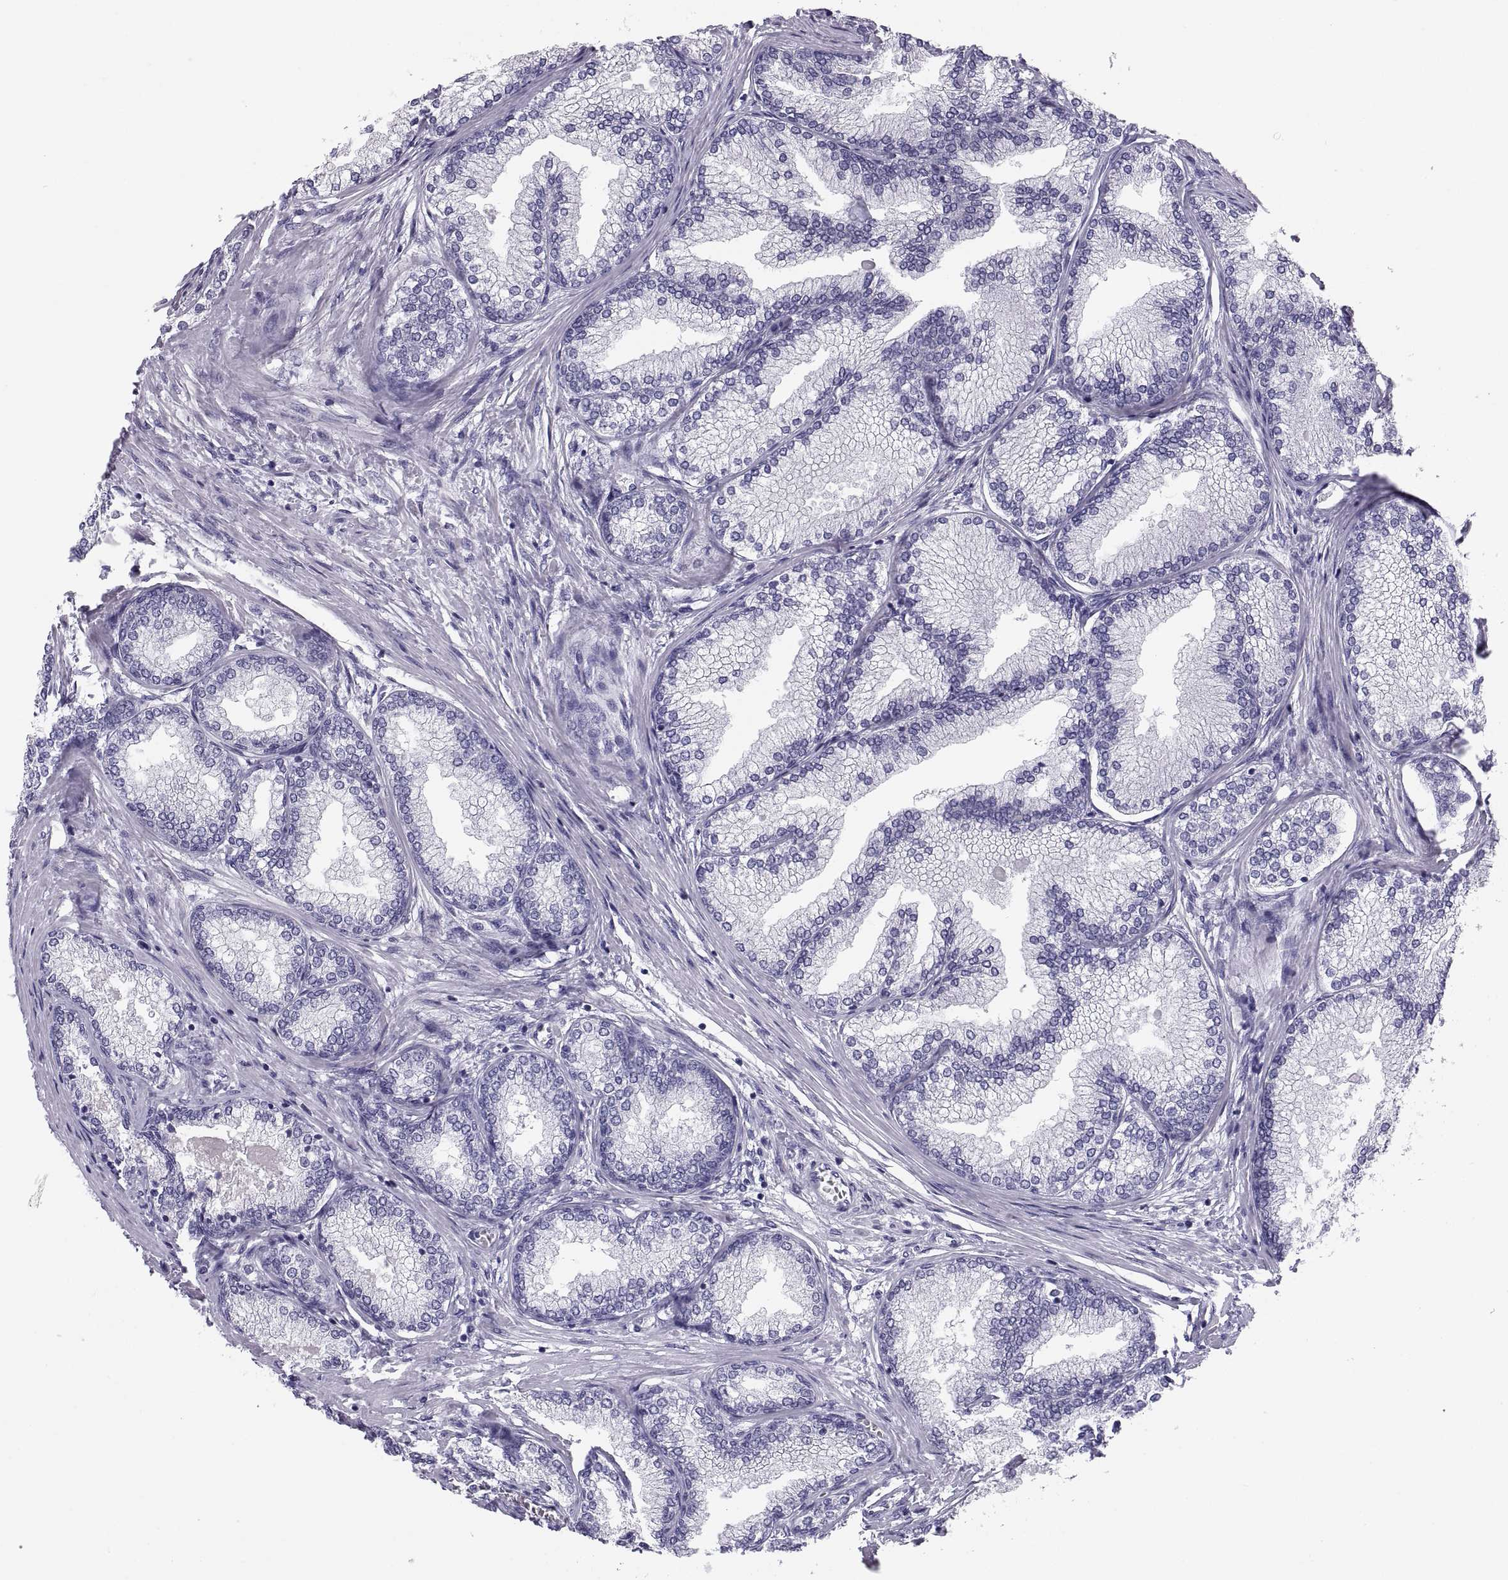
{"staining": {"intensity": "negative", "quantity": "none", "location": "none"}, "tissue": "prostate", "cell_type": "Glandular cells", "image_type": "normal", "snomed": [{"axis": "morphology", "description": "Normal tissue, NOS"}, {"axis": "topography", "description": "Prostate"}], "caption": "IHC micrograph of unremarkable human prostate stained for a protein (brown), which exhibits no expression in glandular cells. Brightfield microscopy of immunohistochemistry (IHC) stained with DAB (3,3'-diaminobenzidine) (brown) and hematoxylin (blue), captured at high magnification.", "gene": "PAX2", "patient": {"sex": "male", "age": 72}}